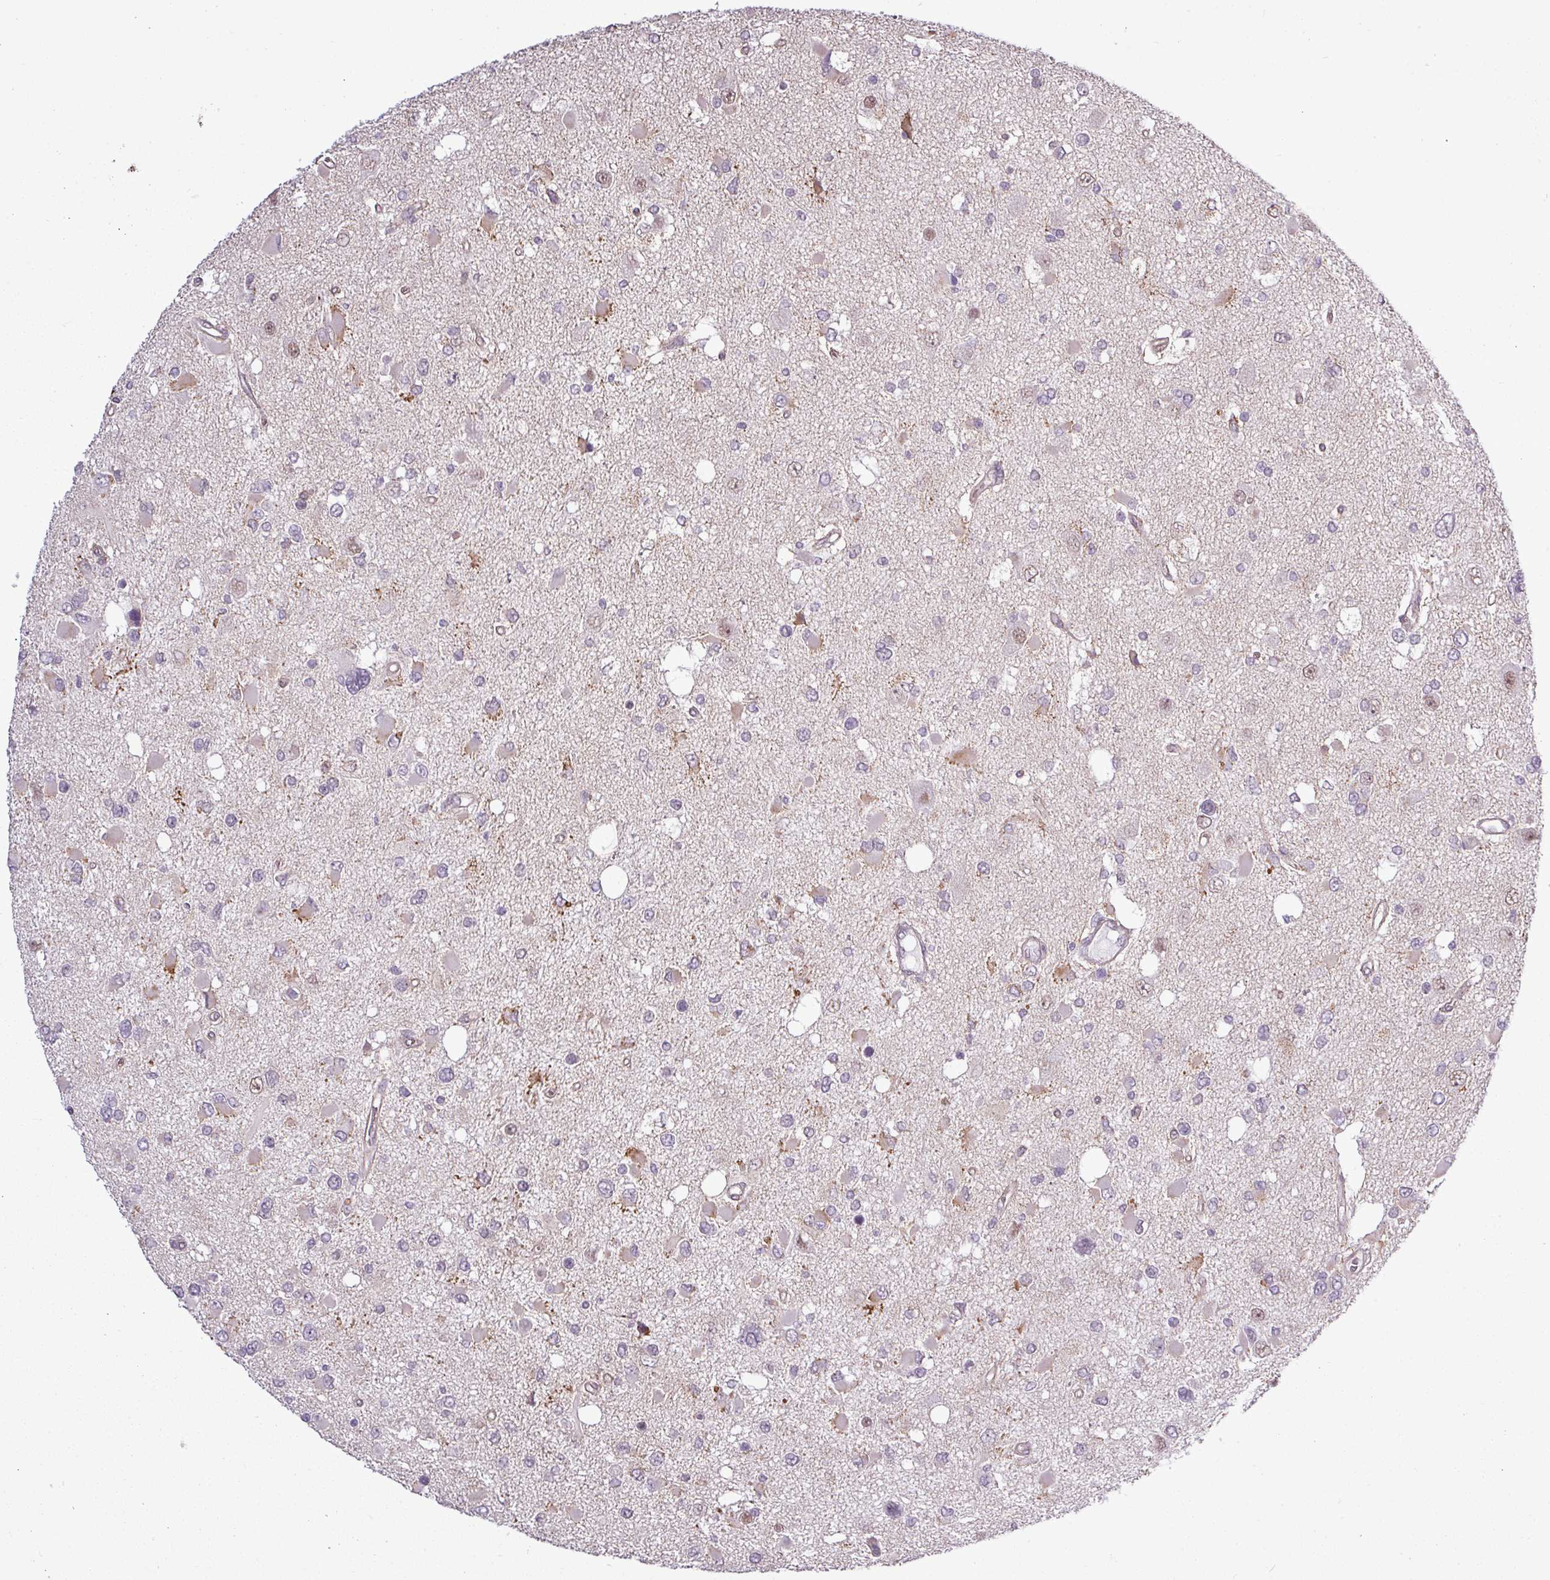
{"staining": {"intensity": "negative", "quantity": "none", "location": "none"}, "tissue": "glioma", "cell_type": "Tumor cells", "image_type": "cancer", "snomed": [{"axis": "morphology", "description": "Glioma, malignant, High grade"}, {"axis": "topography", "description": "Brain"}], "caption": "A photomicrograph of human glioma is negative for staining in tumor cells.", "gene": "GPT2", "patient": {"sex": "male", "age": 53}}